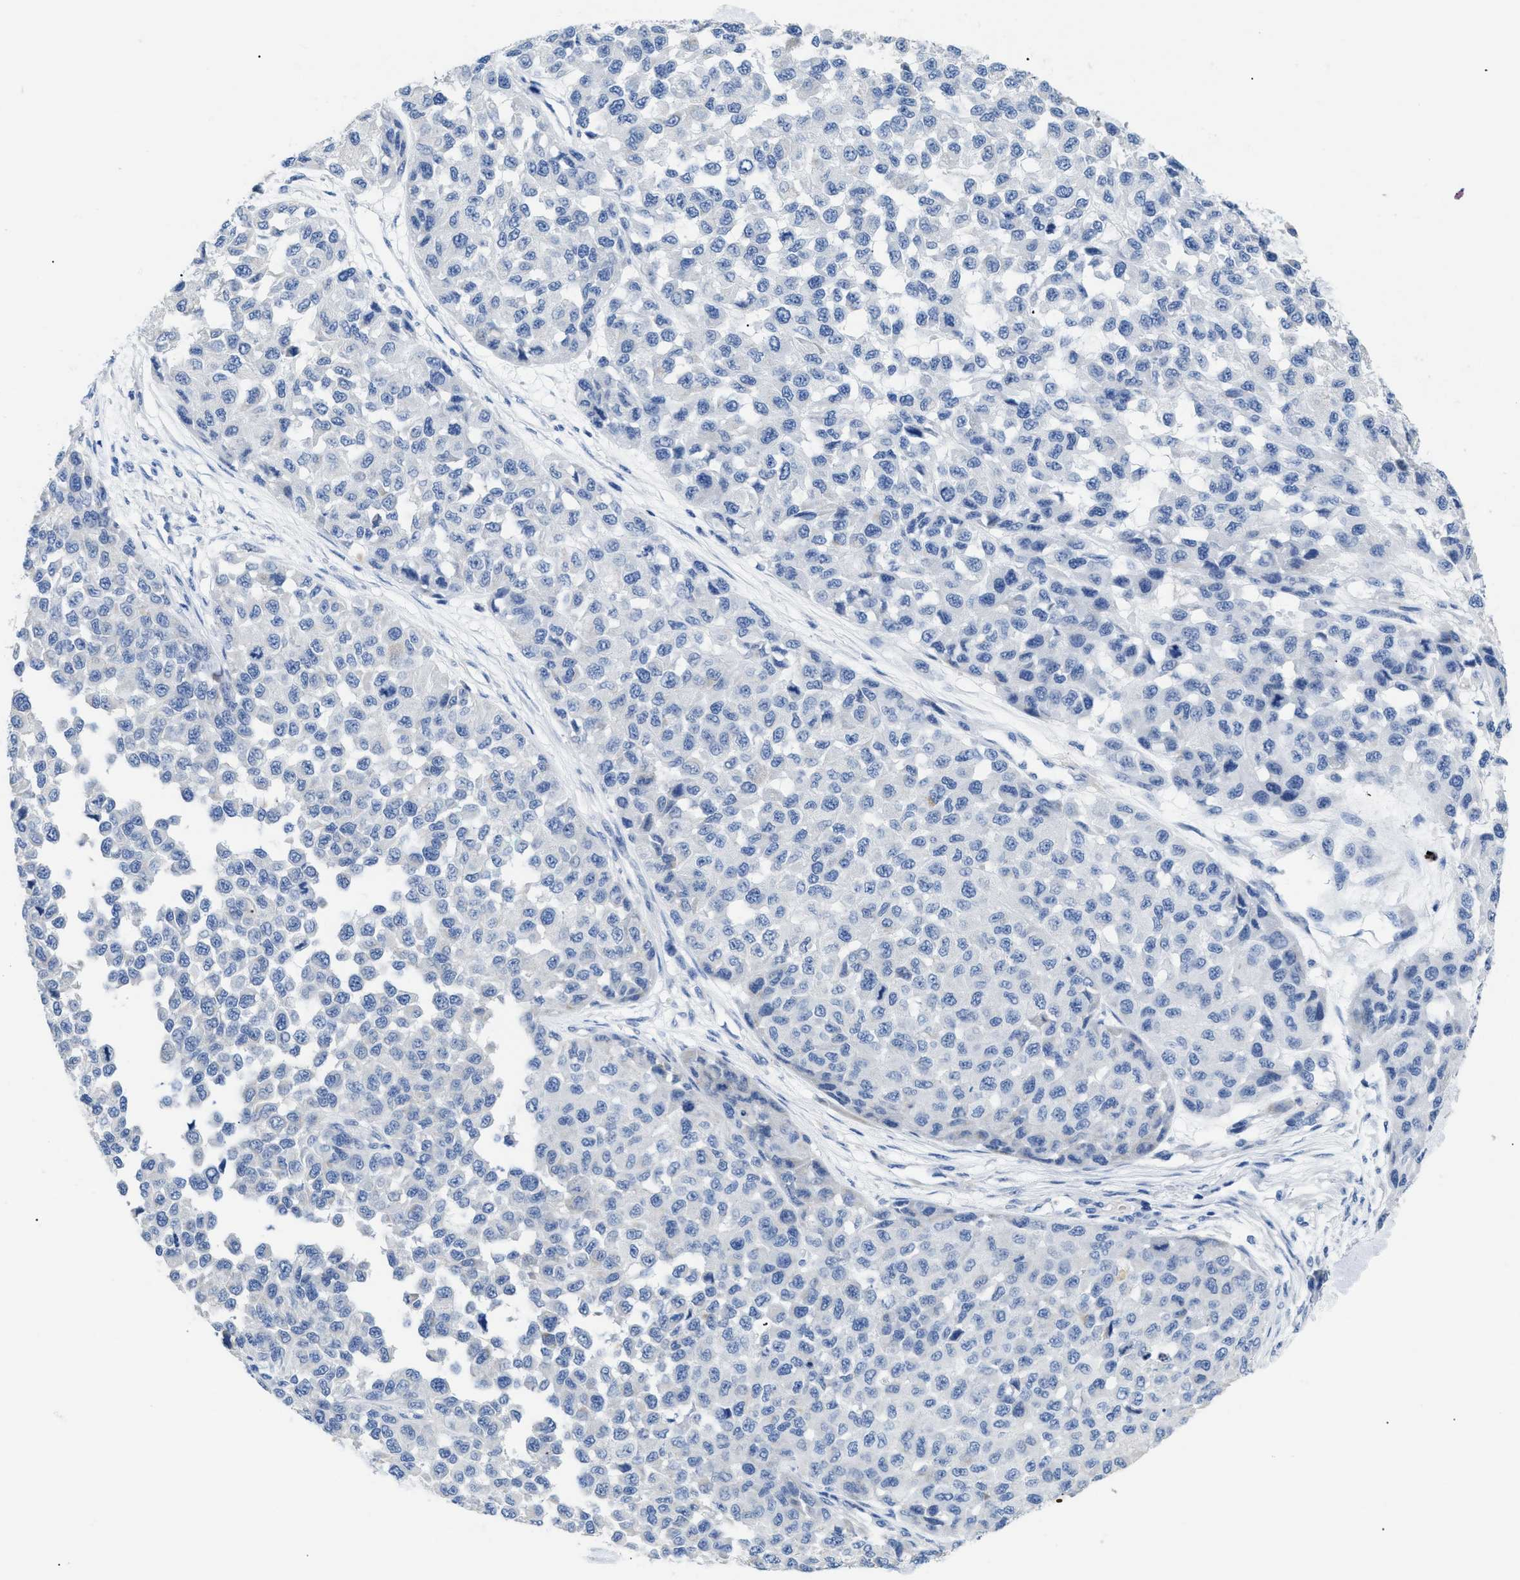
{"staining": {"intensity": "negative", "quantity": "none", "location": "none"}, "tissue": "melanoma", "cell_type": "Tumor cells", "image_type": "cancer", "snomed": [{"axis": "morphology", "description": "Normal tissue, NOS"}, {"axis": "morphology", "description": "Malignant melanoma, NOS"}, {"axis": "topography", "description": "Skin"}], "caption": "A photomicrograph of human melanoma is negative for staining in tumor cells.", "gene": "APOBEC2", "patient": {"sex": "male", "age": 62}}